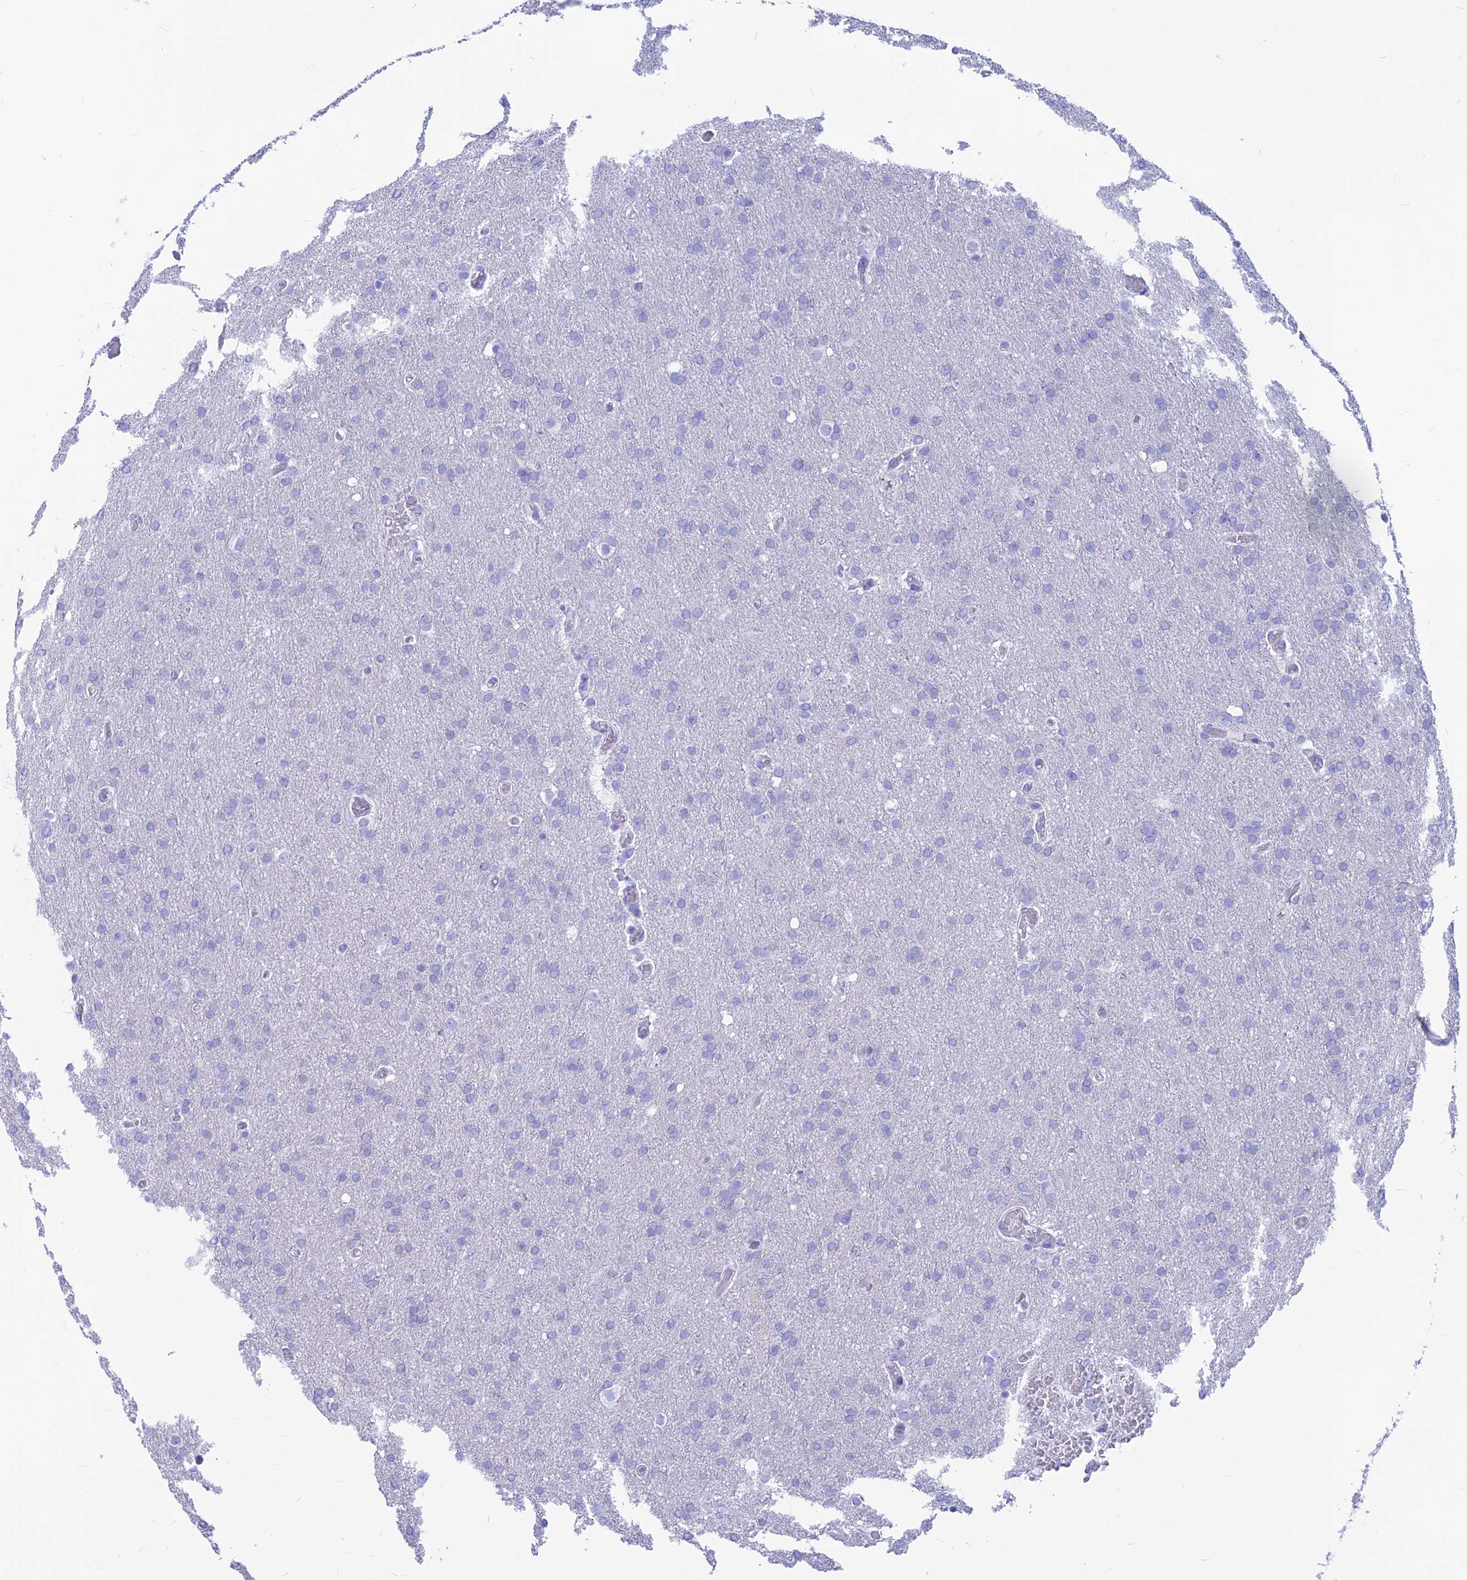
{"staining": {"intensity": "negative", "quantity": "none", "location": "none"}, "tissue": "glioma", "cell_type": "Tumor cells", "image_type": "cancer", "snomed": [{"axis": "morphology", "description": "Glioma, malignant, High grade"}, {"axis": "topography", "description": "Cerebral cortex"}], "caption": "This is an immunohistochemistry (IHC) image of glioma. There is no positivity in tumor cells.", "gene": "GNGT2", "patient": {"sex": "female", "age": 36}}